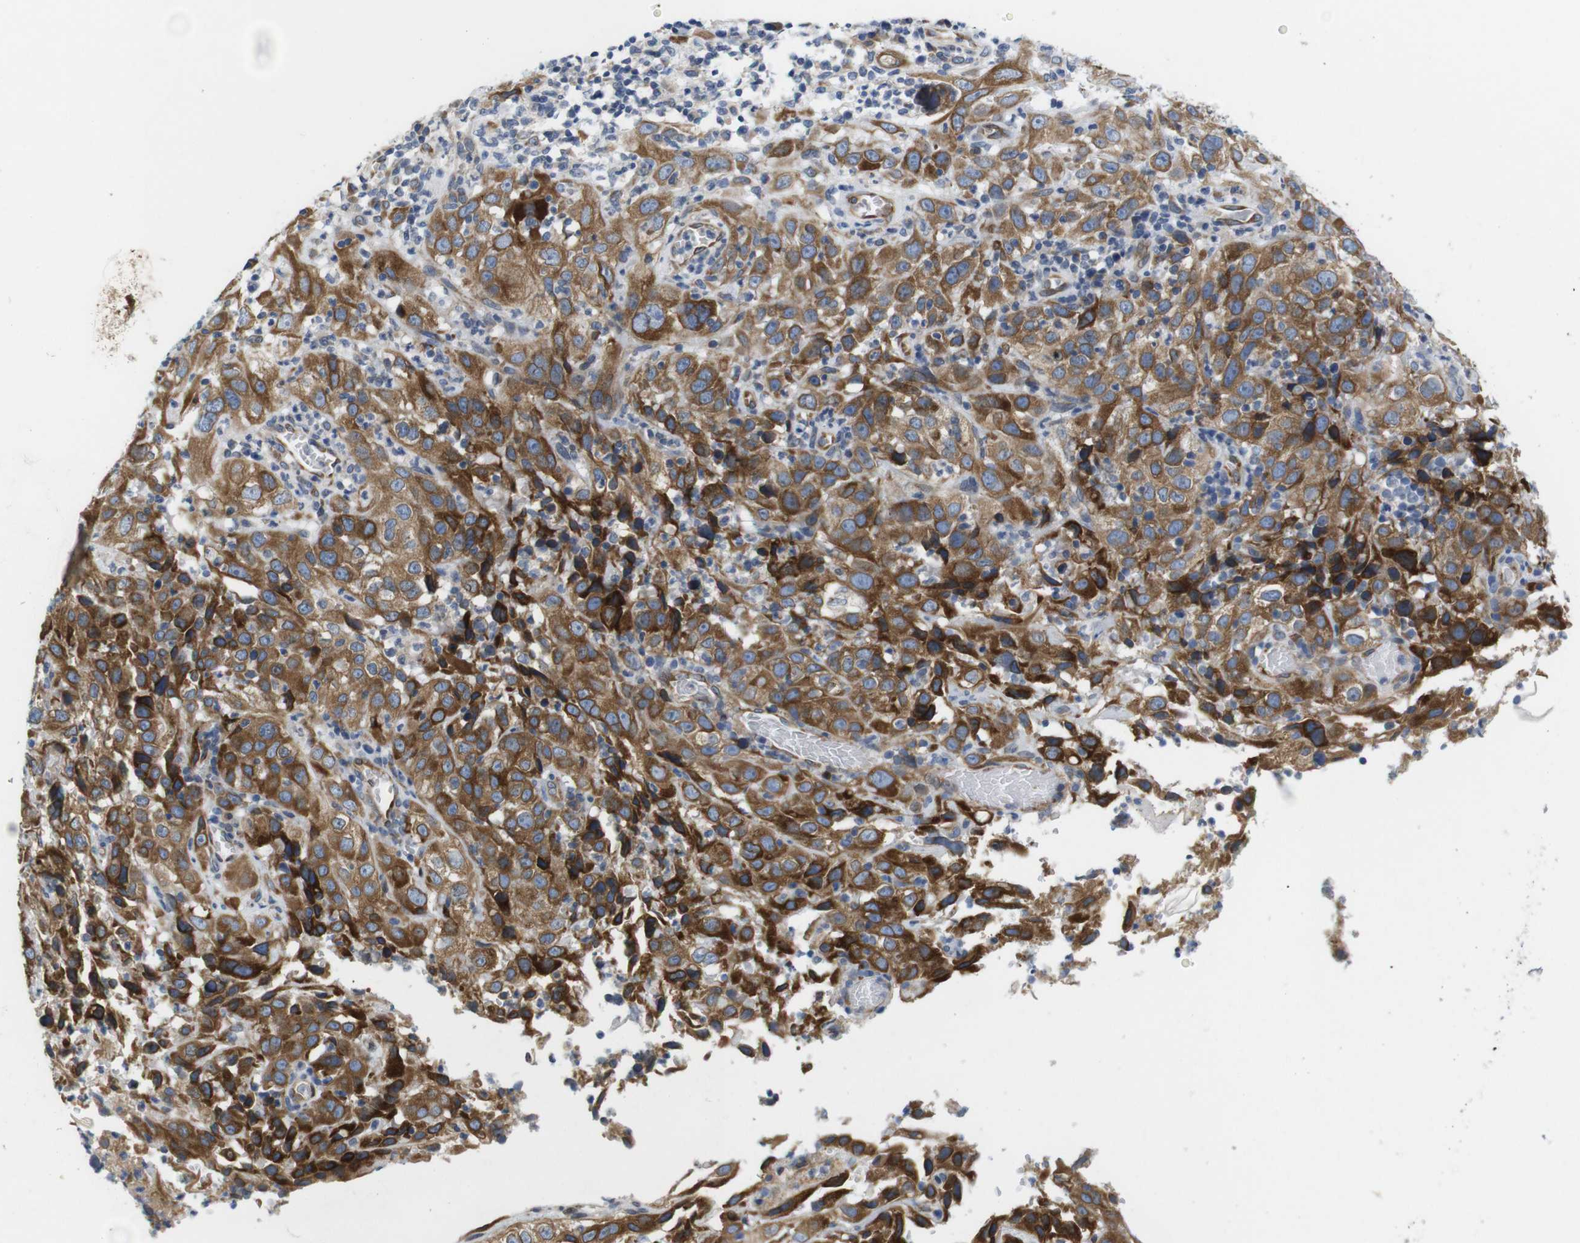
{"staining": {"intensity": "moderate", "quantity": ">75%", "location": "cytoplasmic/membranous"}, "tissue": "cervical cancer", "cell_type": "Tumor cells", "image_type": "cancer", "snomed": [{"axis": "morphology", "description": "Squamous cell carcinoma, NOS"}, {"axis": "topography", "description": "Cervix"}], "caption": "Immunohistochemical staining of squamous cell carcinoma (cervical) reveals moderate cytoplasmic/membranous protein staining in approximately >75% of tumor cells. The staining is performed using DAB (3,3'-diaminobenzidine) brown chromogen to label protein expression. The nuclei are counter-stained blue using hematoxylin.", "gene": "HACD3", "patient": {"sex": "female", "age": 32}}